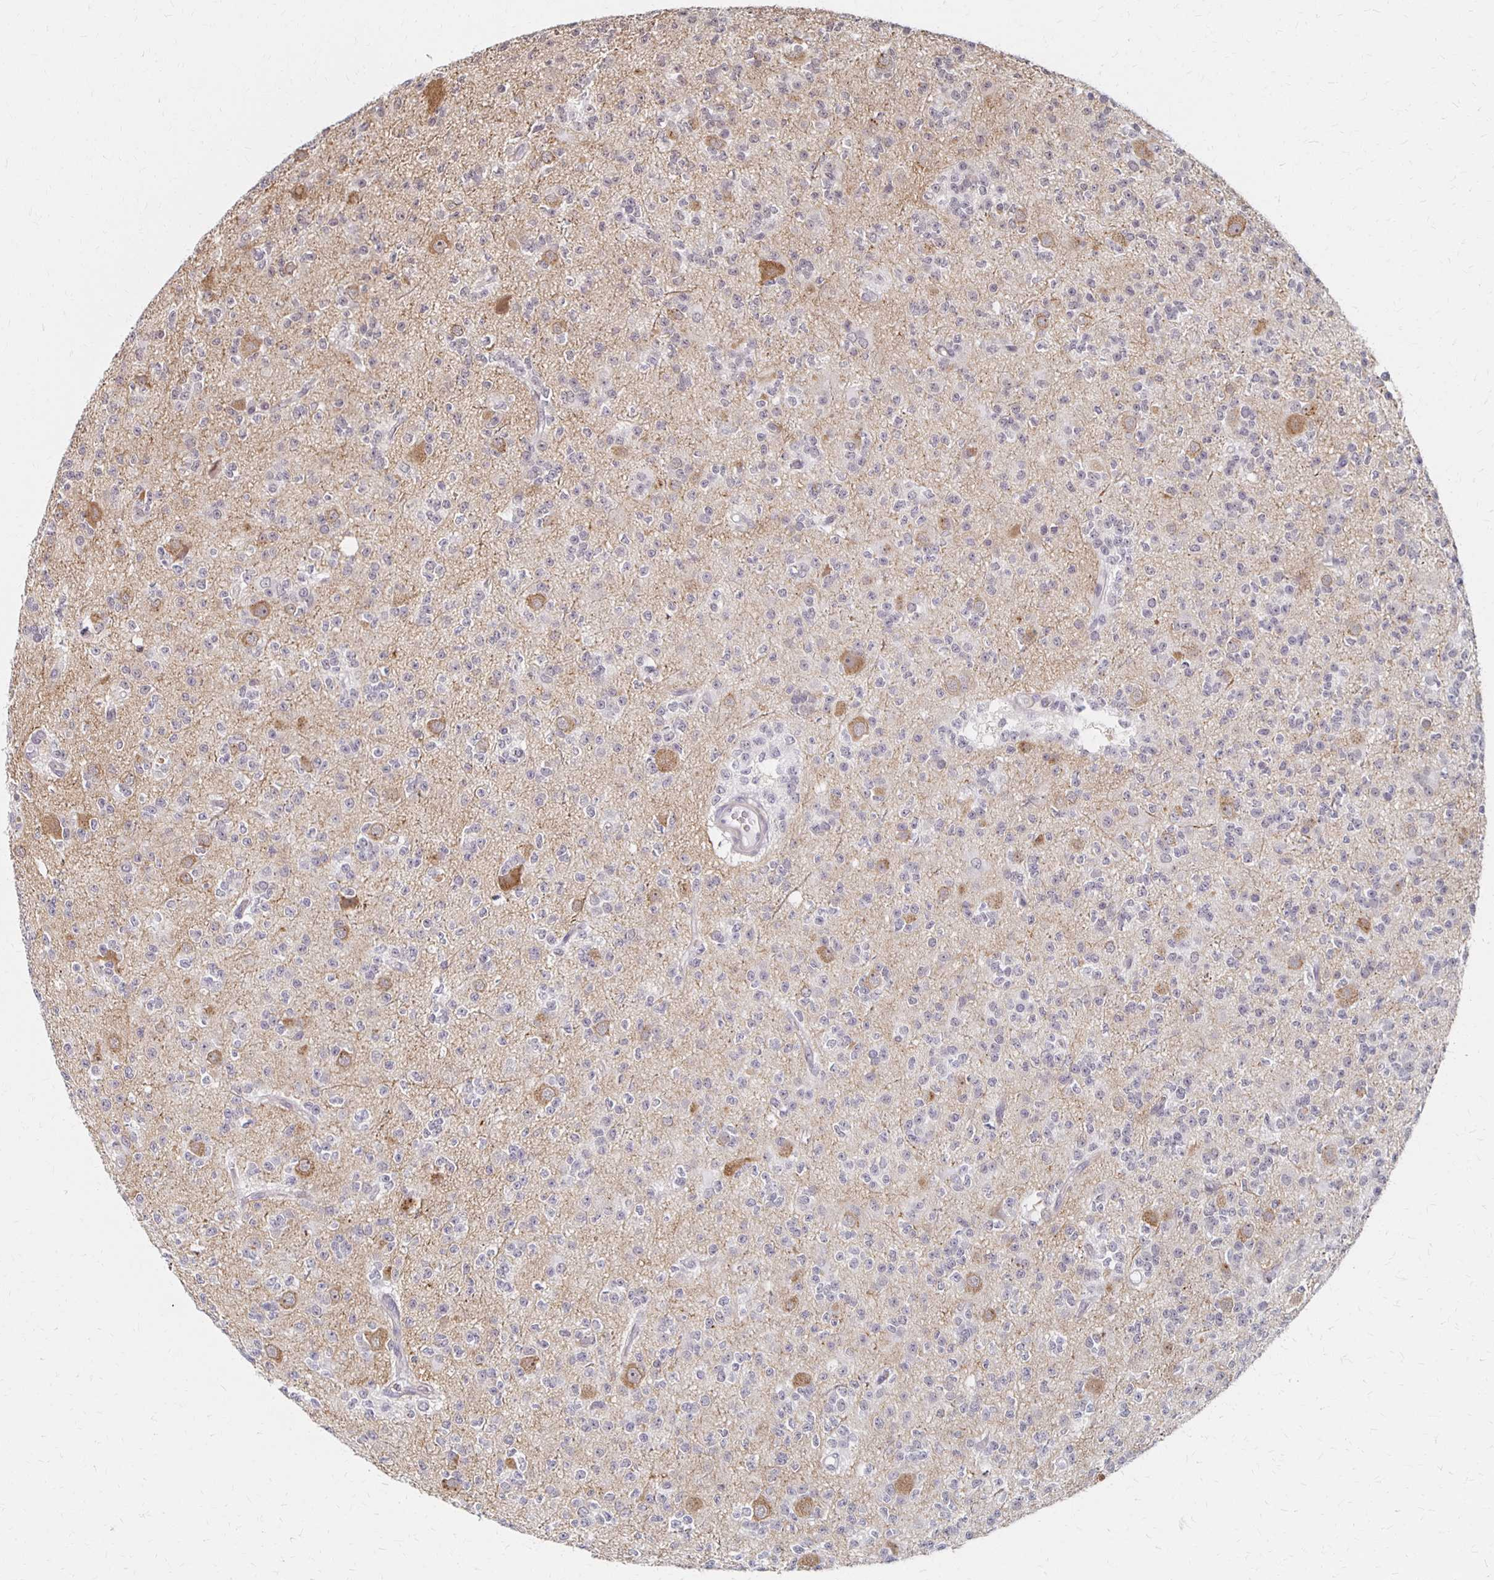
{"staining": {"intensity": "negative", "quantity": "none", "location": "none"}, "tissue": "glioma", "cell_type": "Tumor cells", "image_type": "cancer", "snomed": [{"axis": "morphology", "description": "Glioma, malignant, High grade"}, {"axis": "topography", "description": "Brain"}], "caption": "This is an immunohistochemistry (IHC) histopathology image of glioma. There is no expression in tumor cells.", "gene": "PRKCB", "patient": {"sex": "male", "age": 36}}